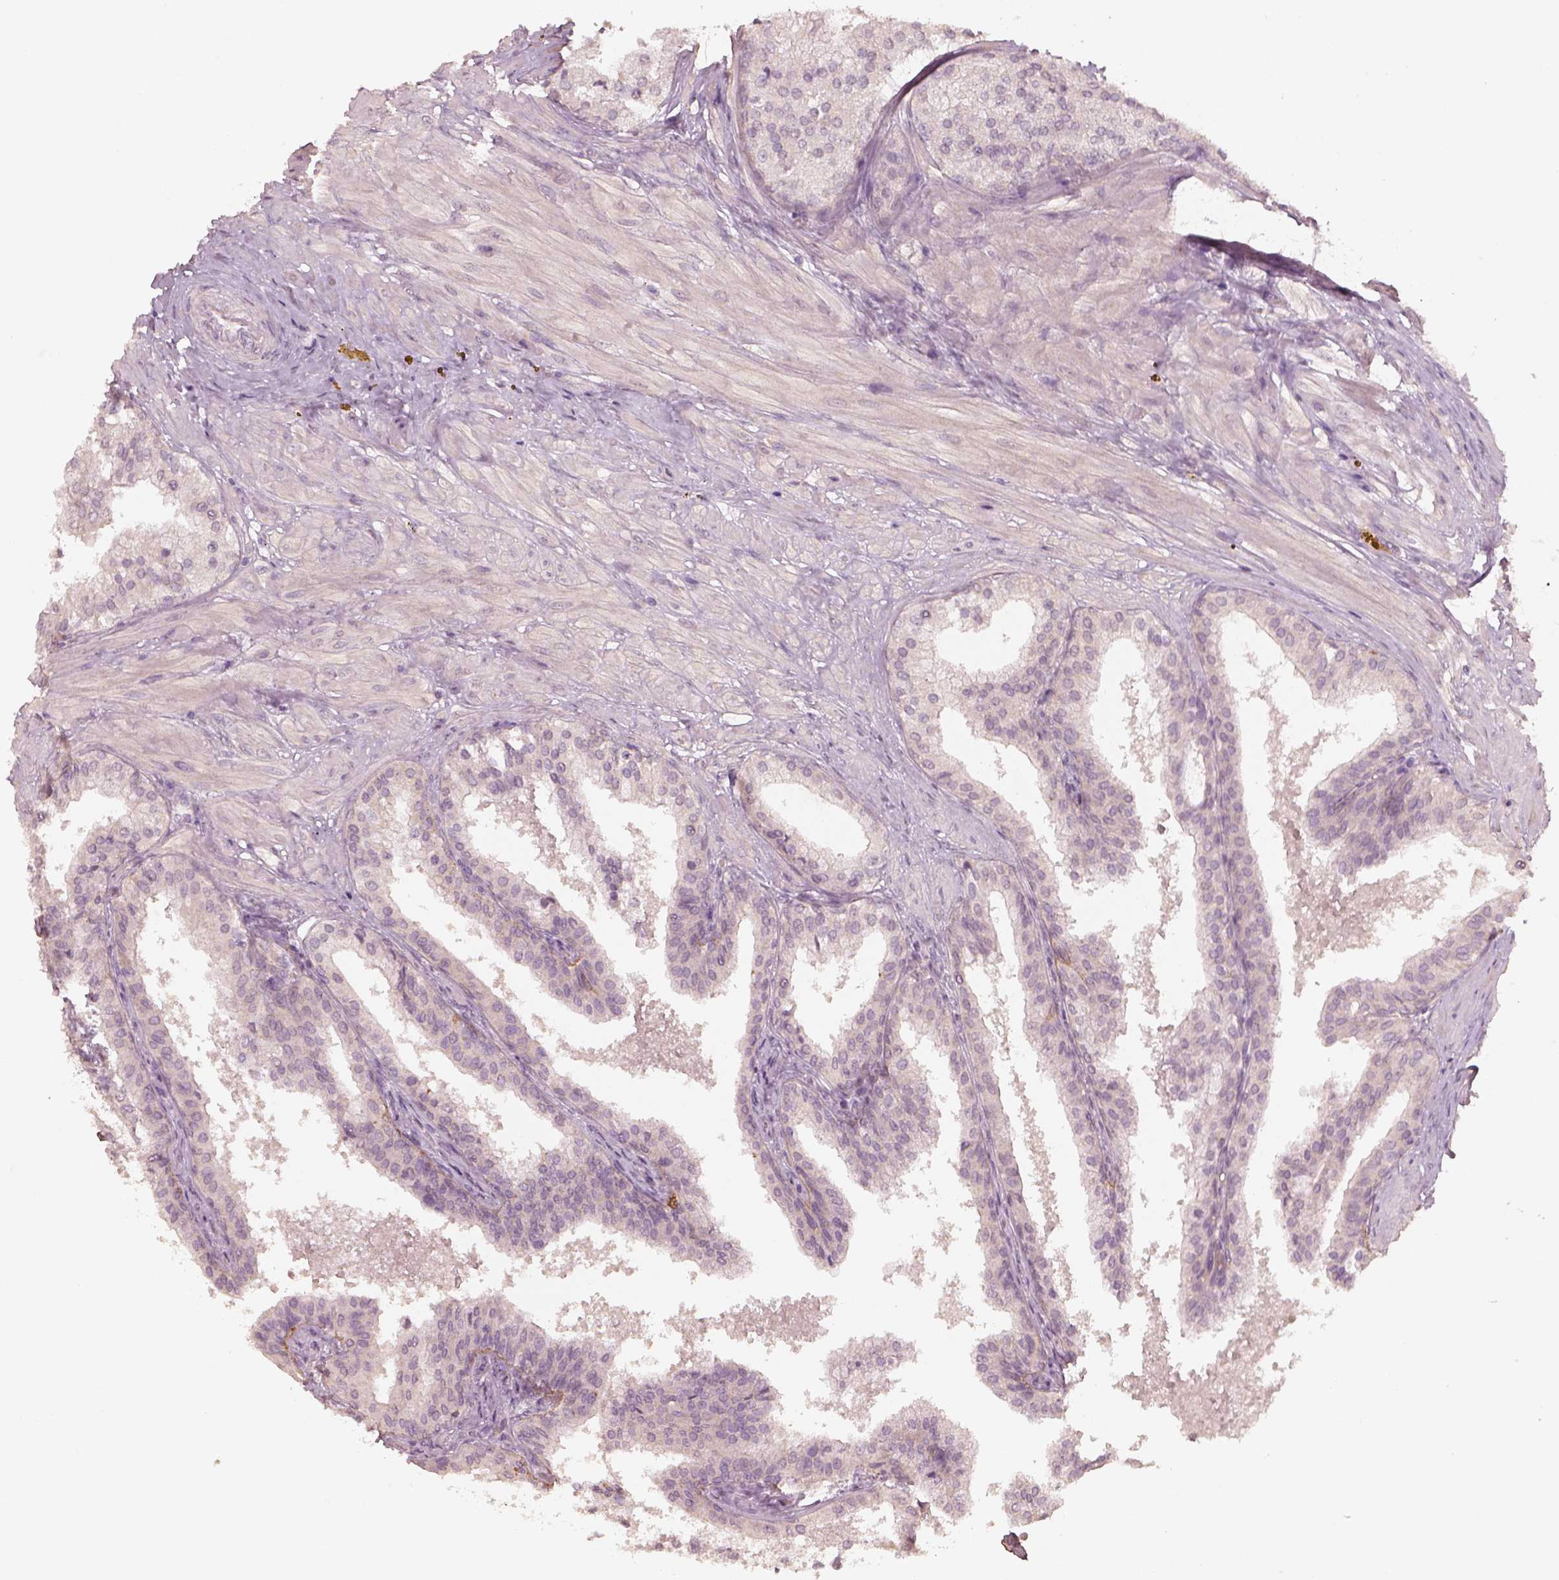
{"staining": {"intensity": "negative", "quantity": "none", "location": "none"}, "tissue": "prostate cancer", "cell_type": "Tumor cells", "image_type": "cancer", "snomed": [{"axis": "morphology", "description": "Adenocarcinoma, Low grade"}, {"axis": "topography", "description": "Prostate"}], "caption": "Tumor cells are negative for protein expression in human prostate cancer.", "gene": "LAMC2", "patient": {"sex": "male", "age": 56}}